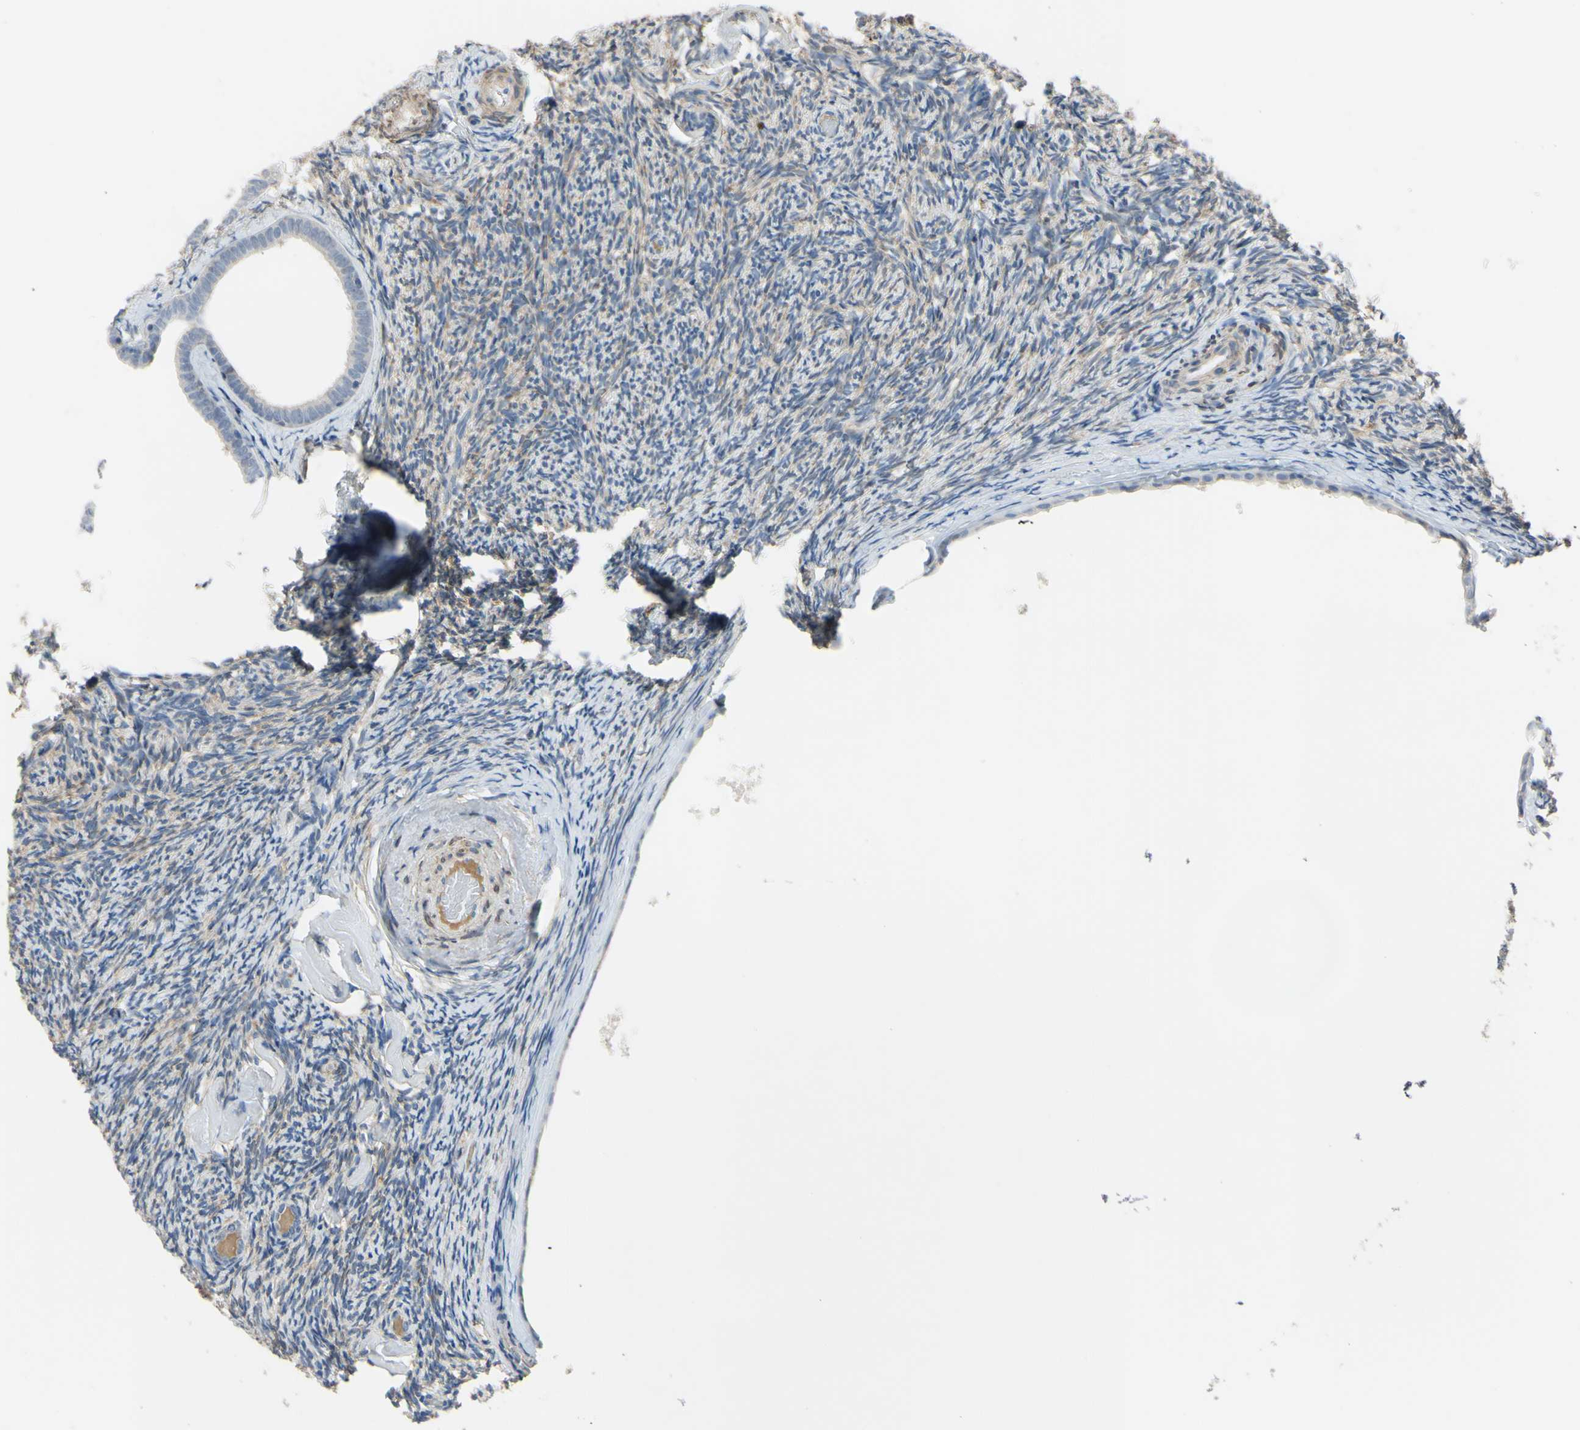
{"staining": {"intensity": "weak", "quantity": ">75%", "location": "cytoplasmic/membranous"}, "tissue": "ovary", "cell_type": "Ovarian stroma cells", "image_type": "normal", "snomed": [{"axis": "morphology", "description": "Normal tissue, NOS"}, {"axis": "topography", "description": "Ovary"}], "caption": "Ovarian stroma cells display low levels of weak cytoplasmic/membranous positivity in about >75% of cells in normal human ovary. The protein is shown in brown color, while the nuclei are stained blue.", "gene": "LHX9", "patient": {"sex": "female", "age": 60}}